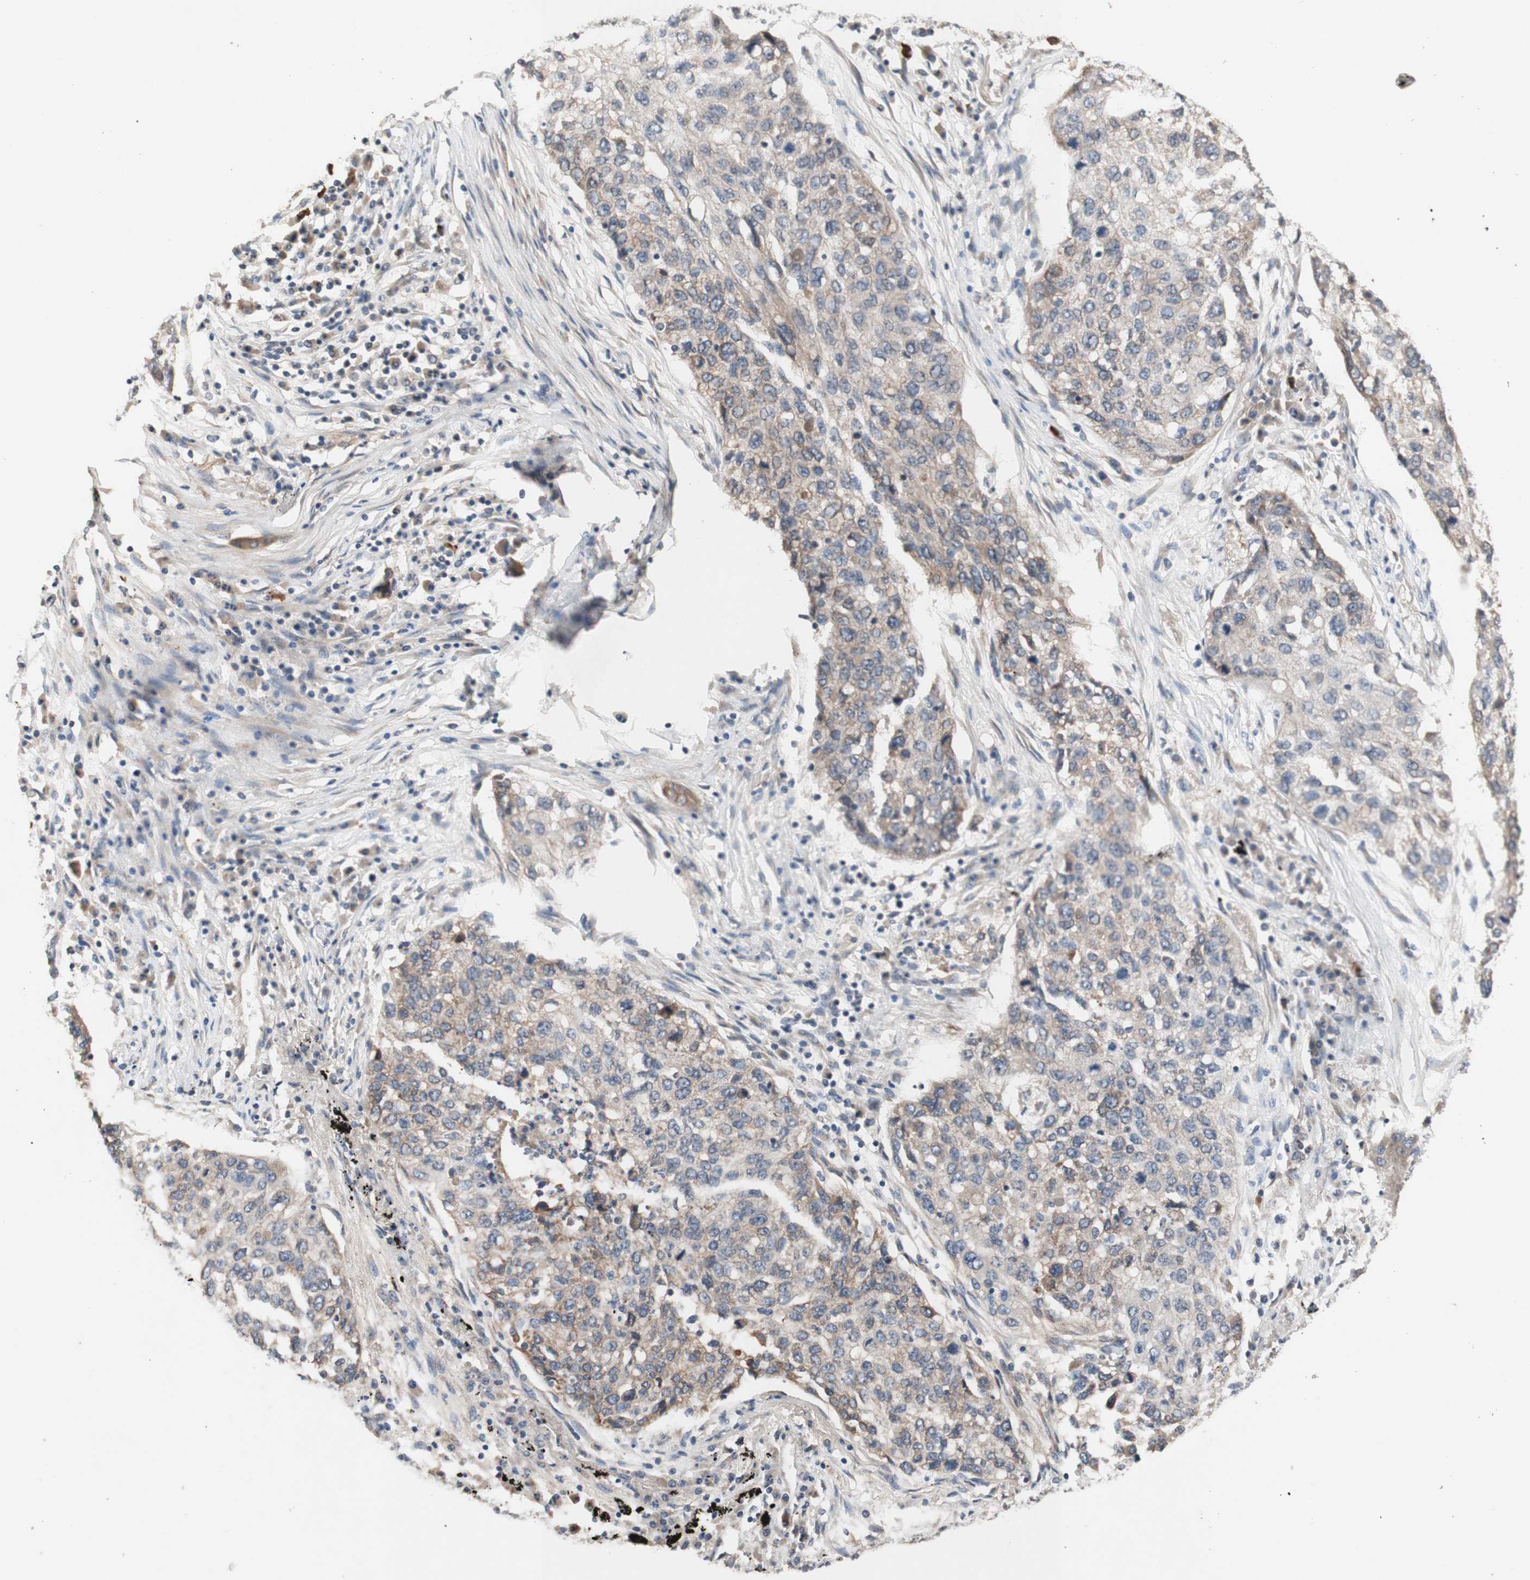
{"staining": {"intensity": "weak", "quantity": "25%-75%", "location": "cytoplasmic/membranous"}, "tissue": "lung cancer", "cell_type": "Tumor cells", "image_type": "cancer", "snomed": [{"axis": "morphology", "description": "Squamous cell carcinoma, NOS"}, {"axis": "topography", "description": "Lung"}], "caption": "IHC of squamous cell carcinoma (lung) reveals low levels of weak cytoplasmic/membranous expression in approximately 25%-75% of tumor cells.", "gene": "CD55", "patient": {"sex": "female", "age": 63}}